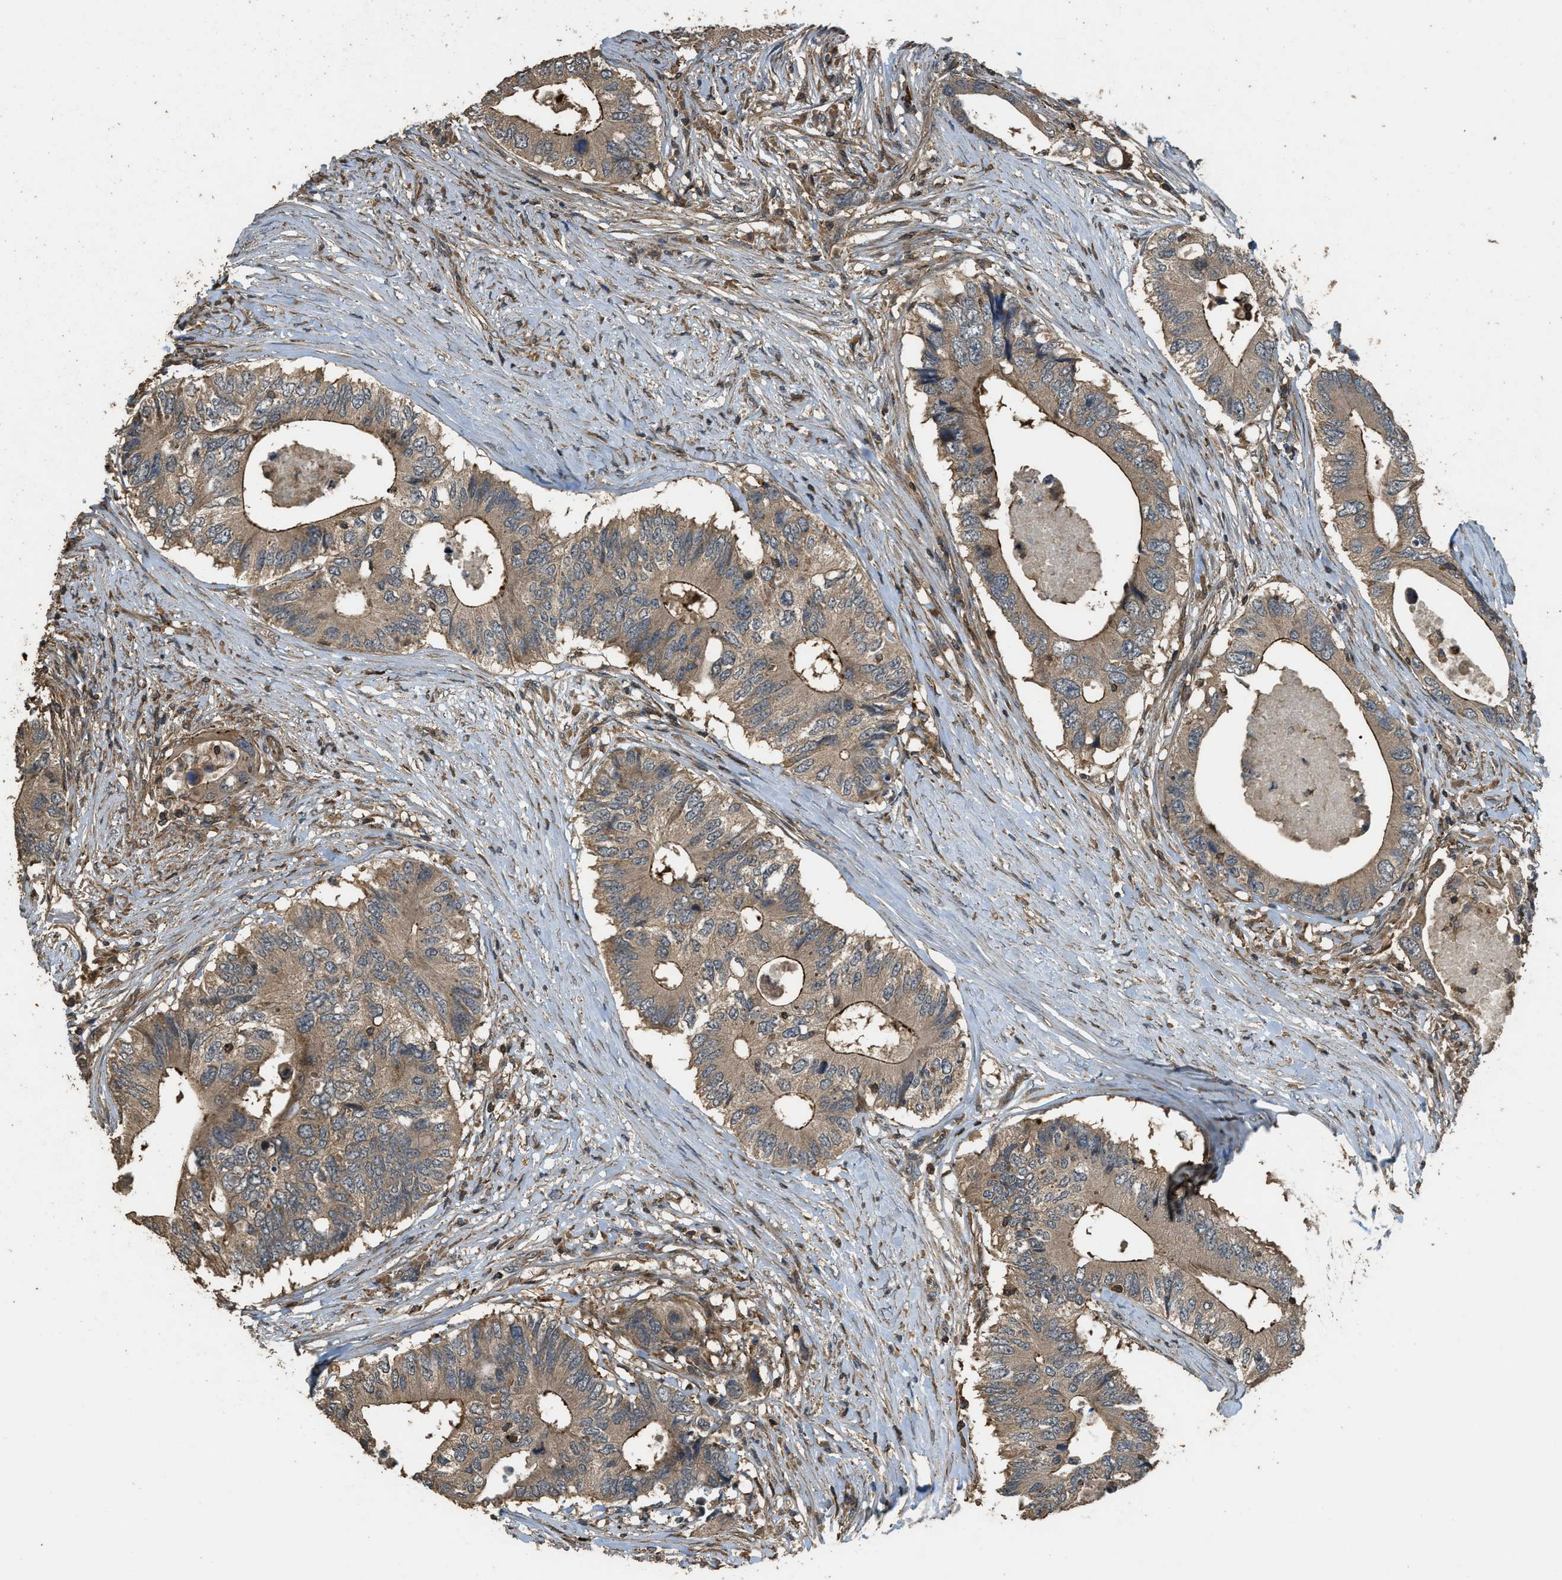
{"staining": {"intensity": "moderate", "quantity": ">75%", "location": "cytoplasmic/membranous"}, "tissue": "colorectal cancer", "cell_type": "Tumor cells", "image_type": "cancer", "snomed": [{"axis": "morphology", "description": "Adenocarcinoma, NOS"}, {"axis": "topography", "description": "Colon"}], "caption": "Protein expression analysis of human colorectal cancer reveals moderate cytoplasmic/membranous positivity in approximately >75% of tumor cells.", "gene": "PPP6R3", "patient": {"sex": "male", "age": 71}}